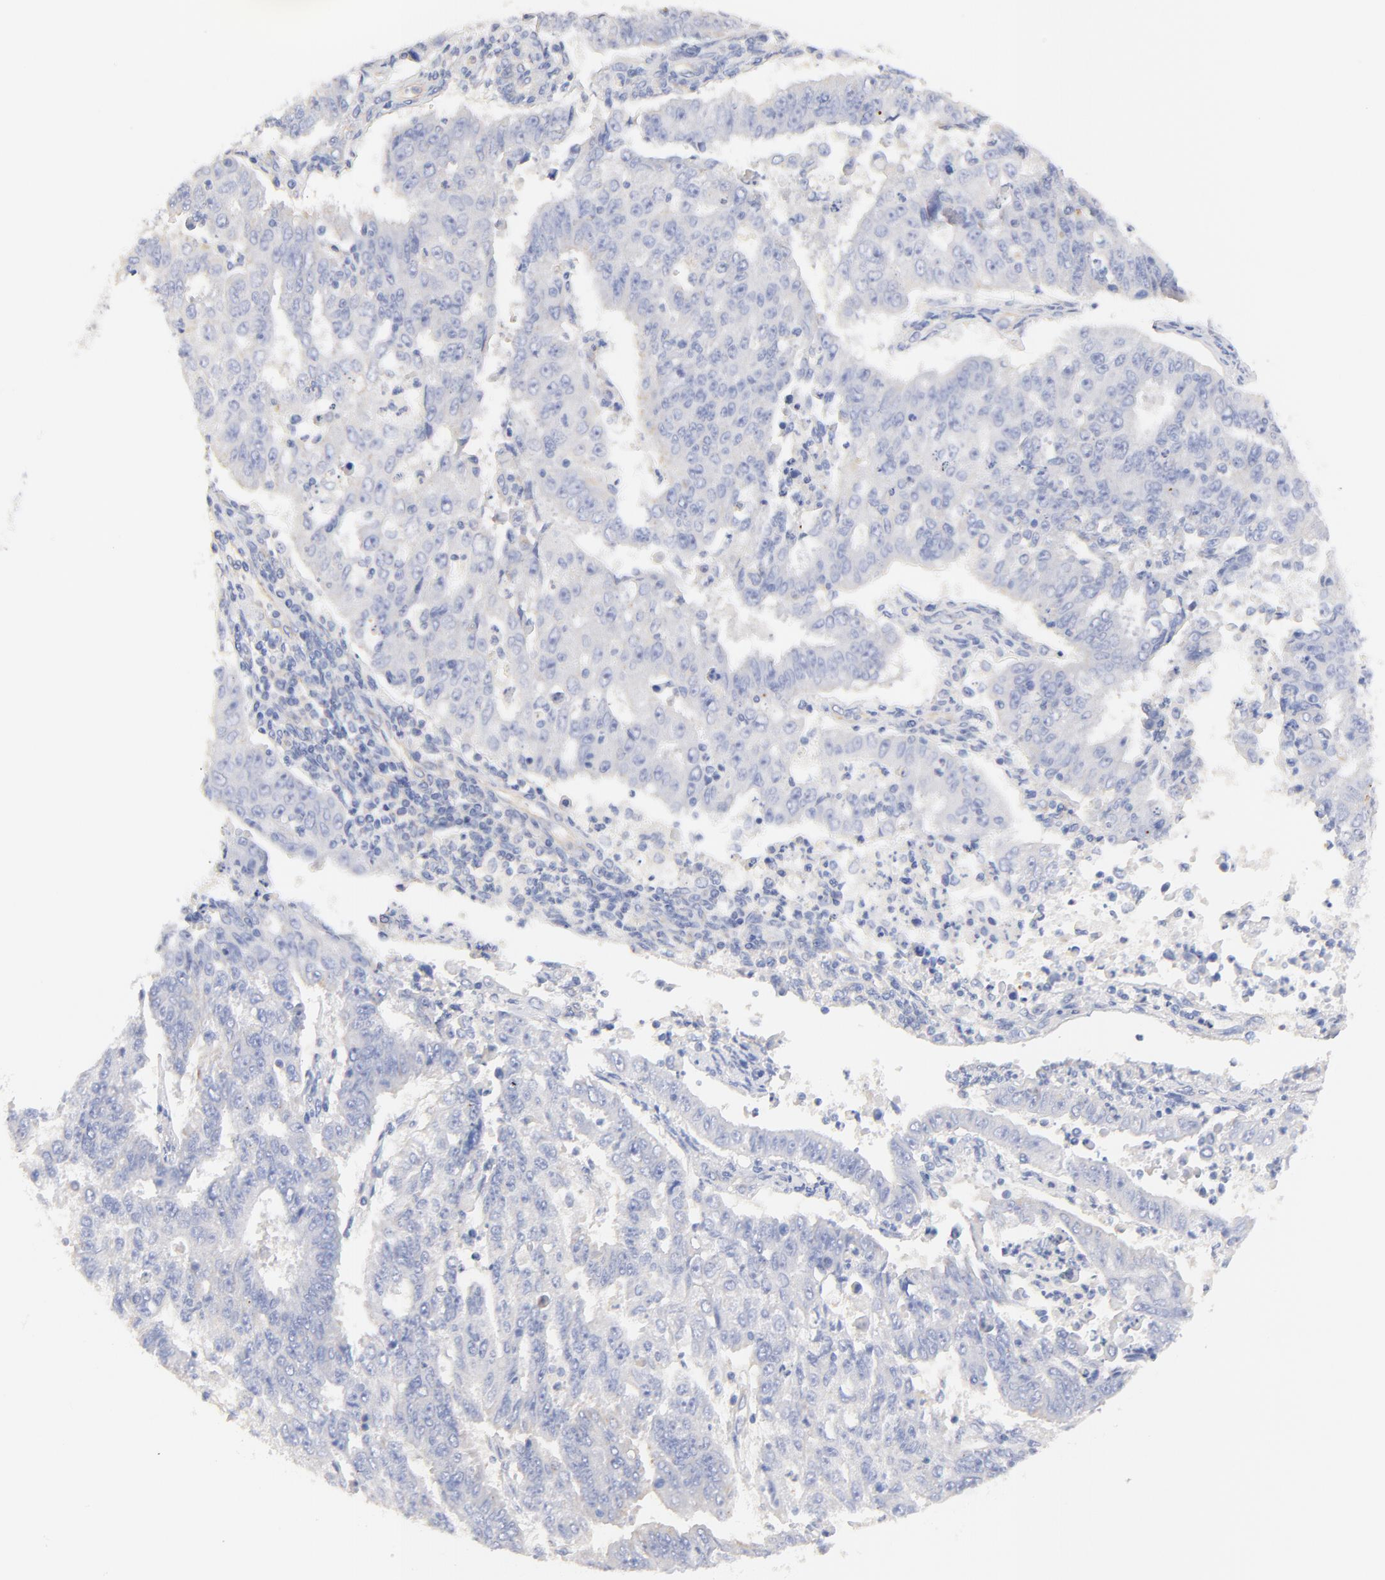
{"staining": {"intensity": "negative", "quantity": "none", "location": "none"}, "tissue": "endometrial cancer", "cell_type": "Tumor cells", "image_type": "cancer", "snomed": [{"axis": "morphology", "description": "Adenocarcinoma, NOS"}, {"axis": "topography", "description": "Endometrium"}], "caption": "Micrograph shows no significant protein expression in tumor cells of endometrial adenocarcinoma. Nuclei are stained in blue.", "gene": "HS3ST1", "patient": {"sex": "female", "age": 42}}